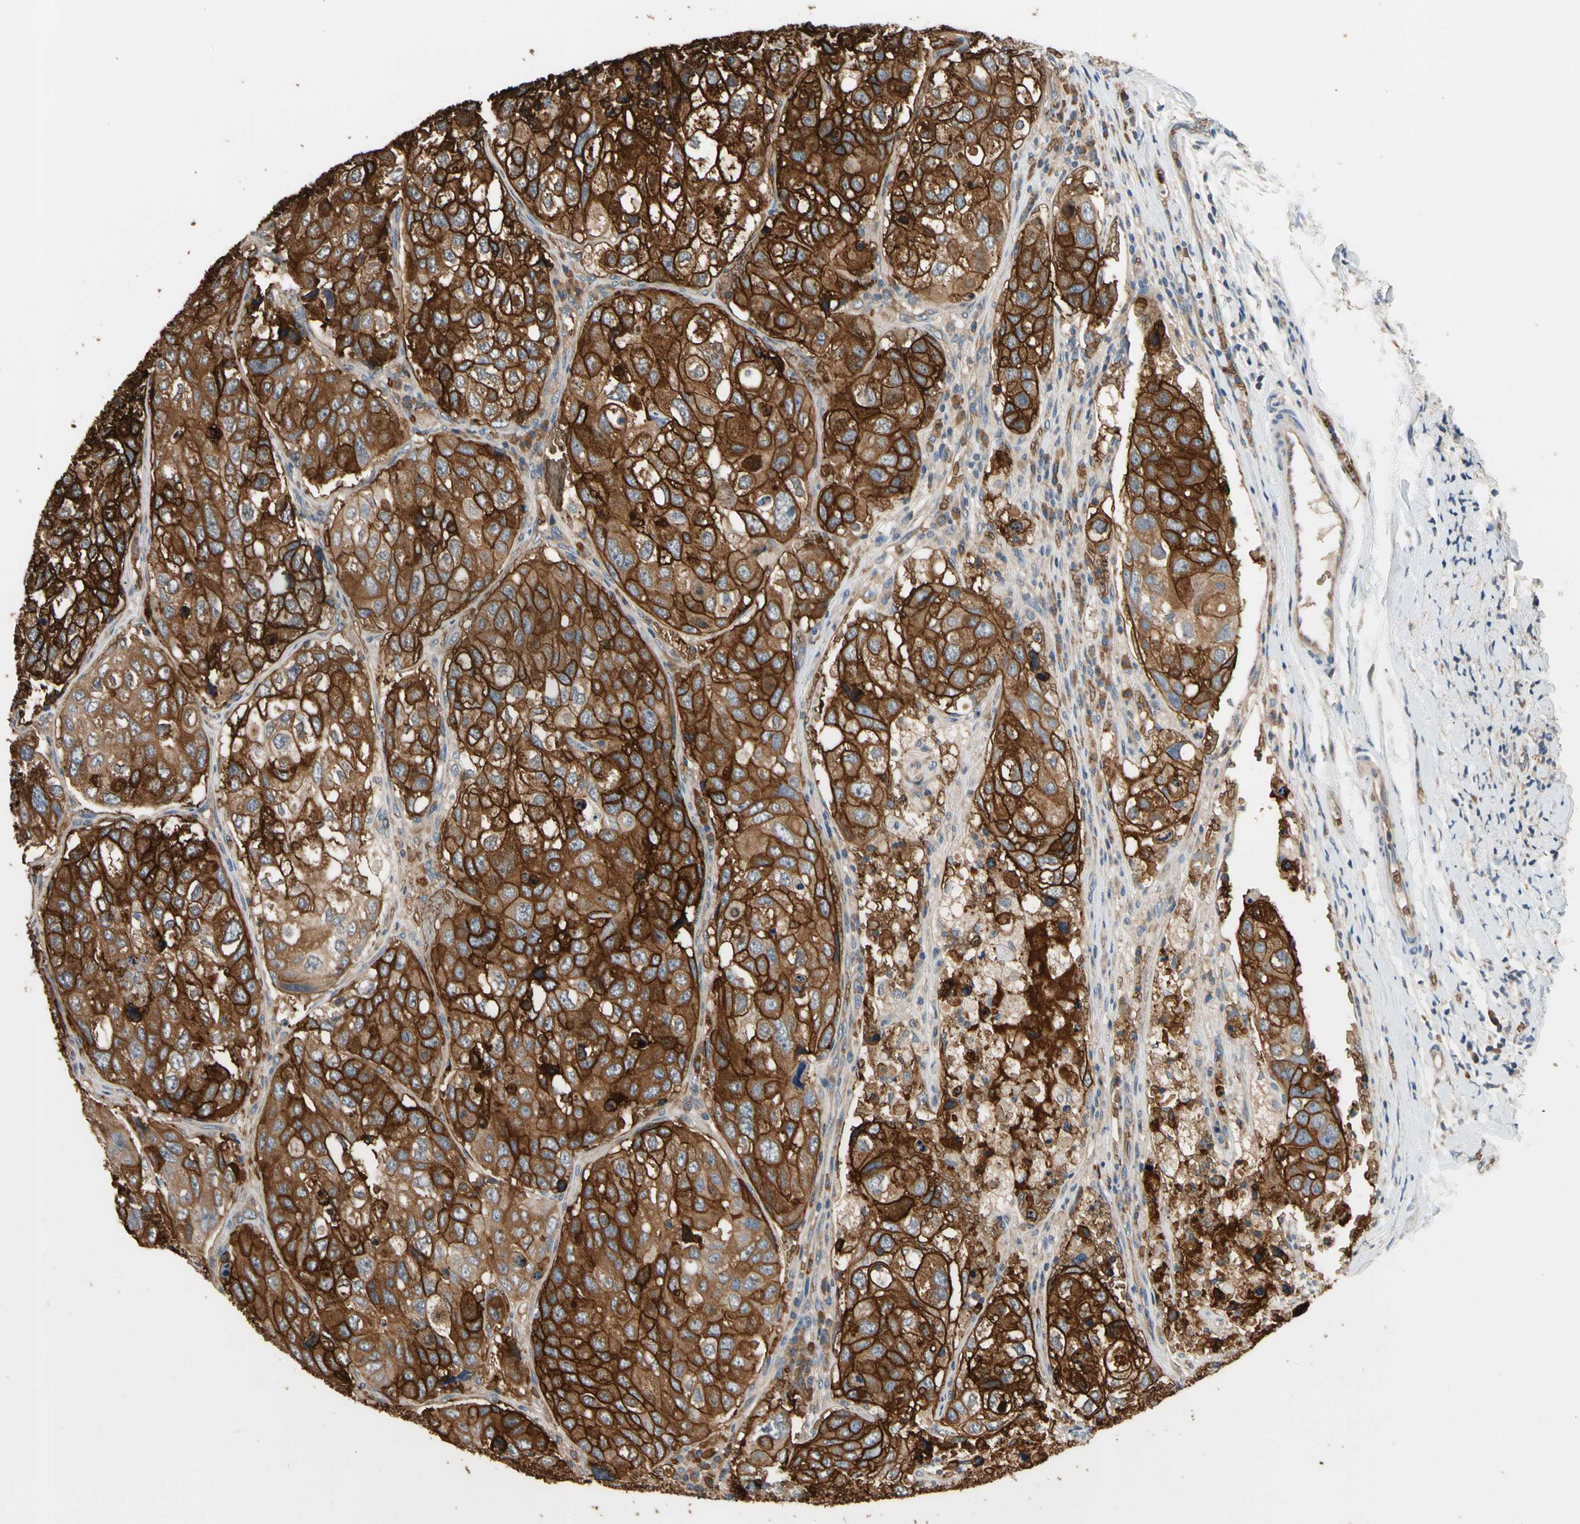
{"staining": {"intensity": "strong", "quantity": ">75%", "location": "cytoplasmic/membranous"}, "tissue": "urothelial cancer", "cell_type": "Tumor cells", "image_type": "cancer", "snomed": [{"axis": "morphology", "description": "Urothelial carcinoma, High grade"}, {"axis": "topography", "description": "Lymph node"}, {"axis": "topography", "description": "Urinary bladder"}], "caption": "Tumor cells reveal high levels of strong cytoplasmic/membranous positivity in approximately >75% of cells in human urothelial cancer.", "gene": "RIOK2", "patient": {"sex": "male", "age": 51}}